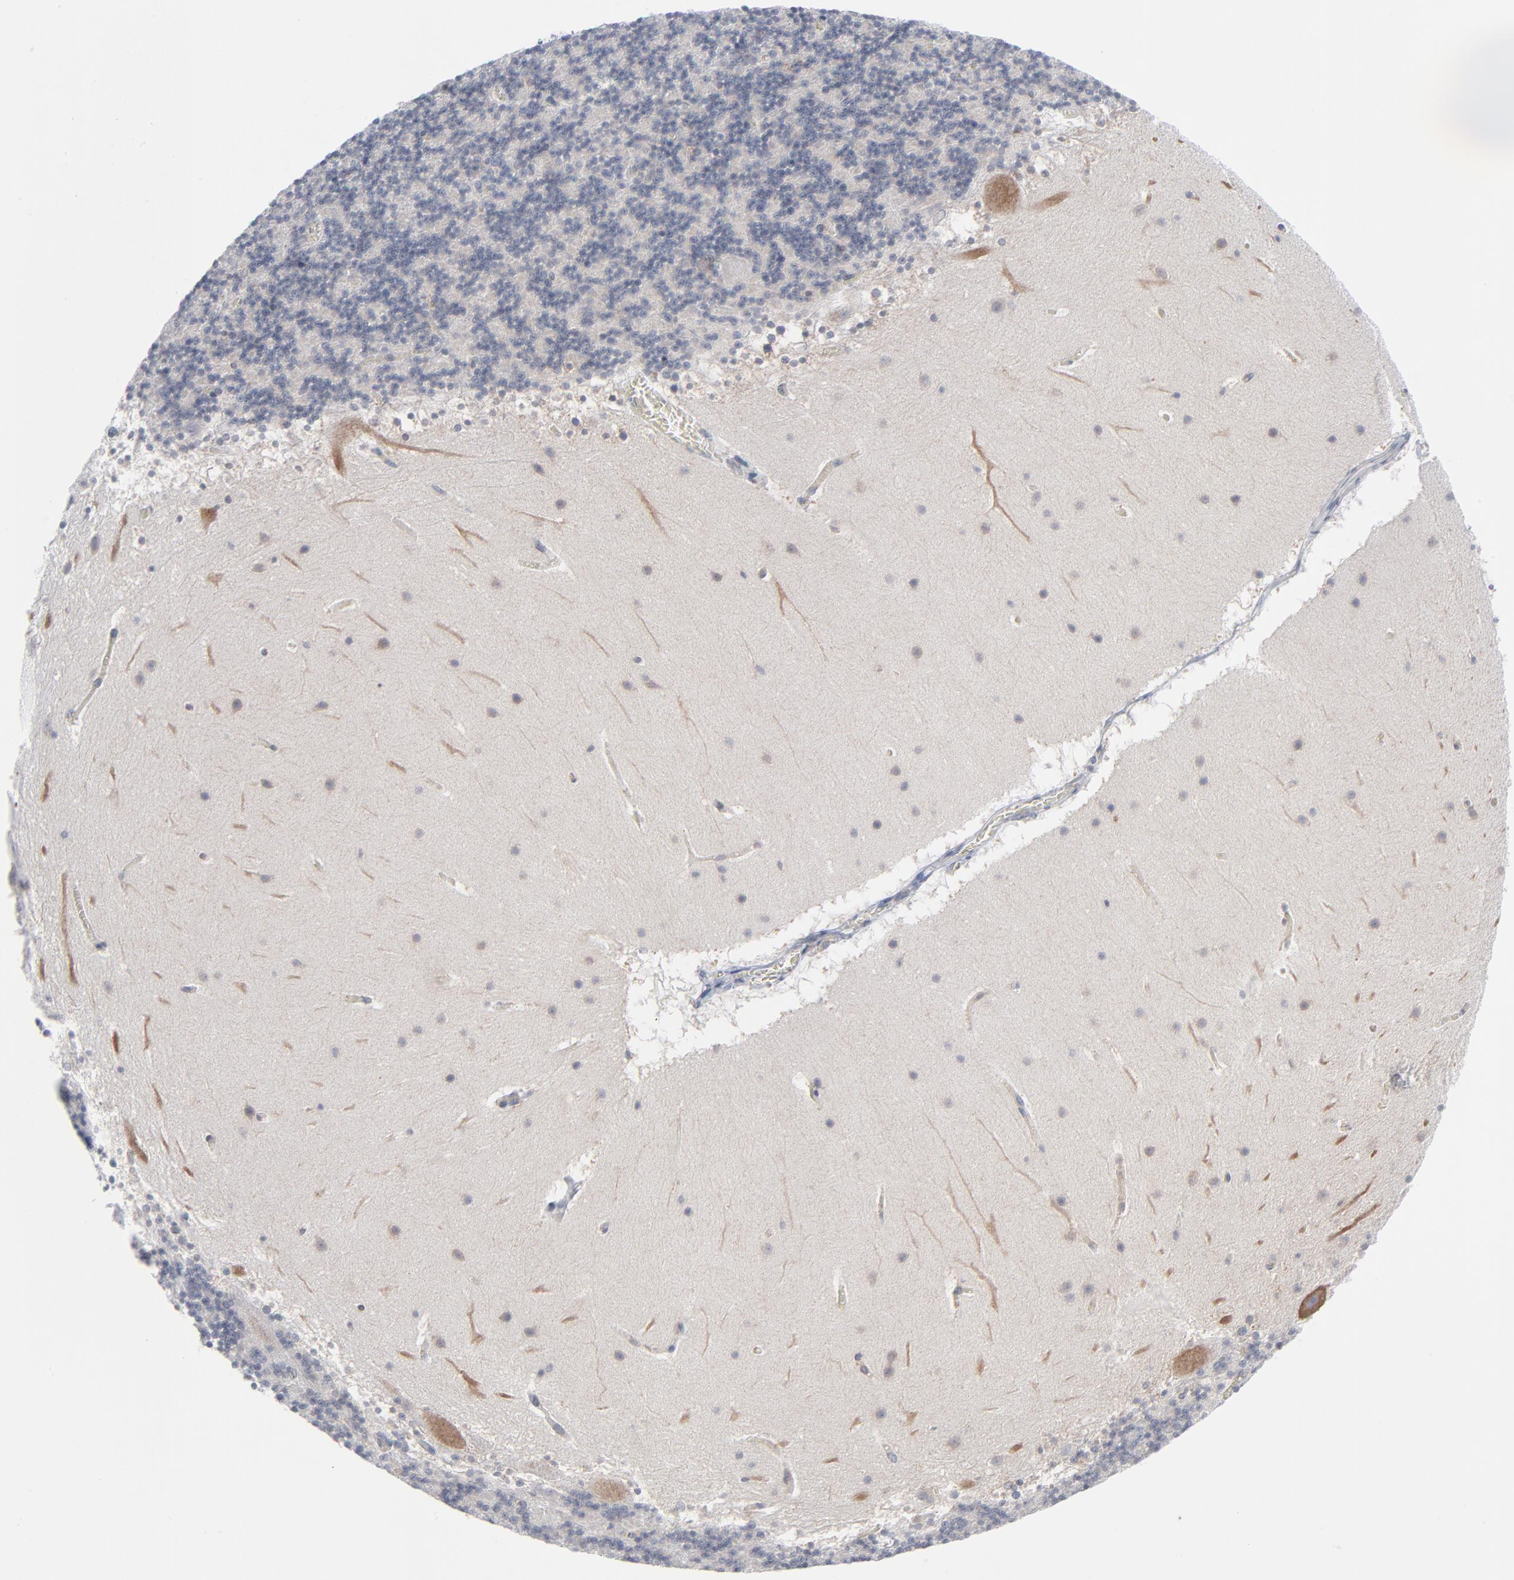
{"staining": {"intensity": "weak", "quantity": "<25%", "location": "cytoplasmic/membranous"}, "tissue": "cerebellum", "cell_type": "Cells in granular layer", "image_type": "normal", "snomed": [{"axis": "morphology", "description": "Normal tissue, NOS"}, {"axis": "topography", "description": "Cerebellum"}], "caption": "This is a image of immunohistochemistry (IHC) staining of unremarkable cerebellum, which shows no positivity in cells in granular layer. (Immunohistochemistry (ihc), brightfield microscopy, high magnification).", "gene": "KDSR", "patient": {"sex": "male", "age": 45}}